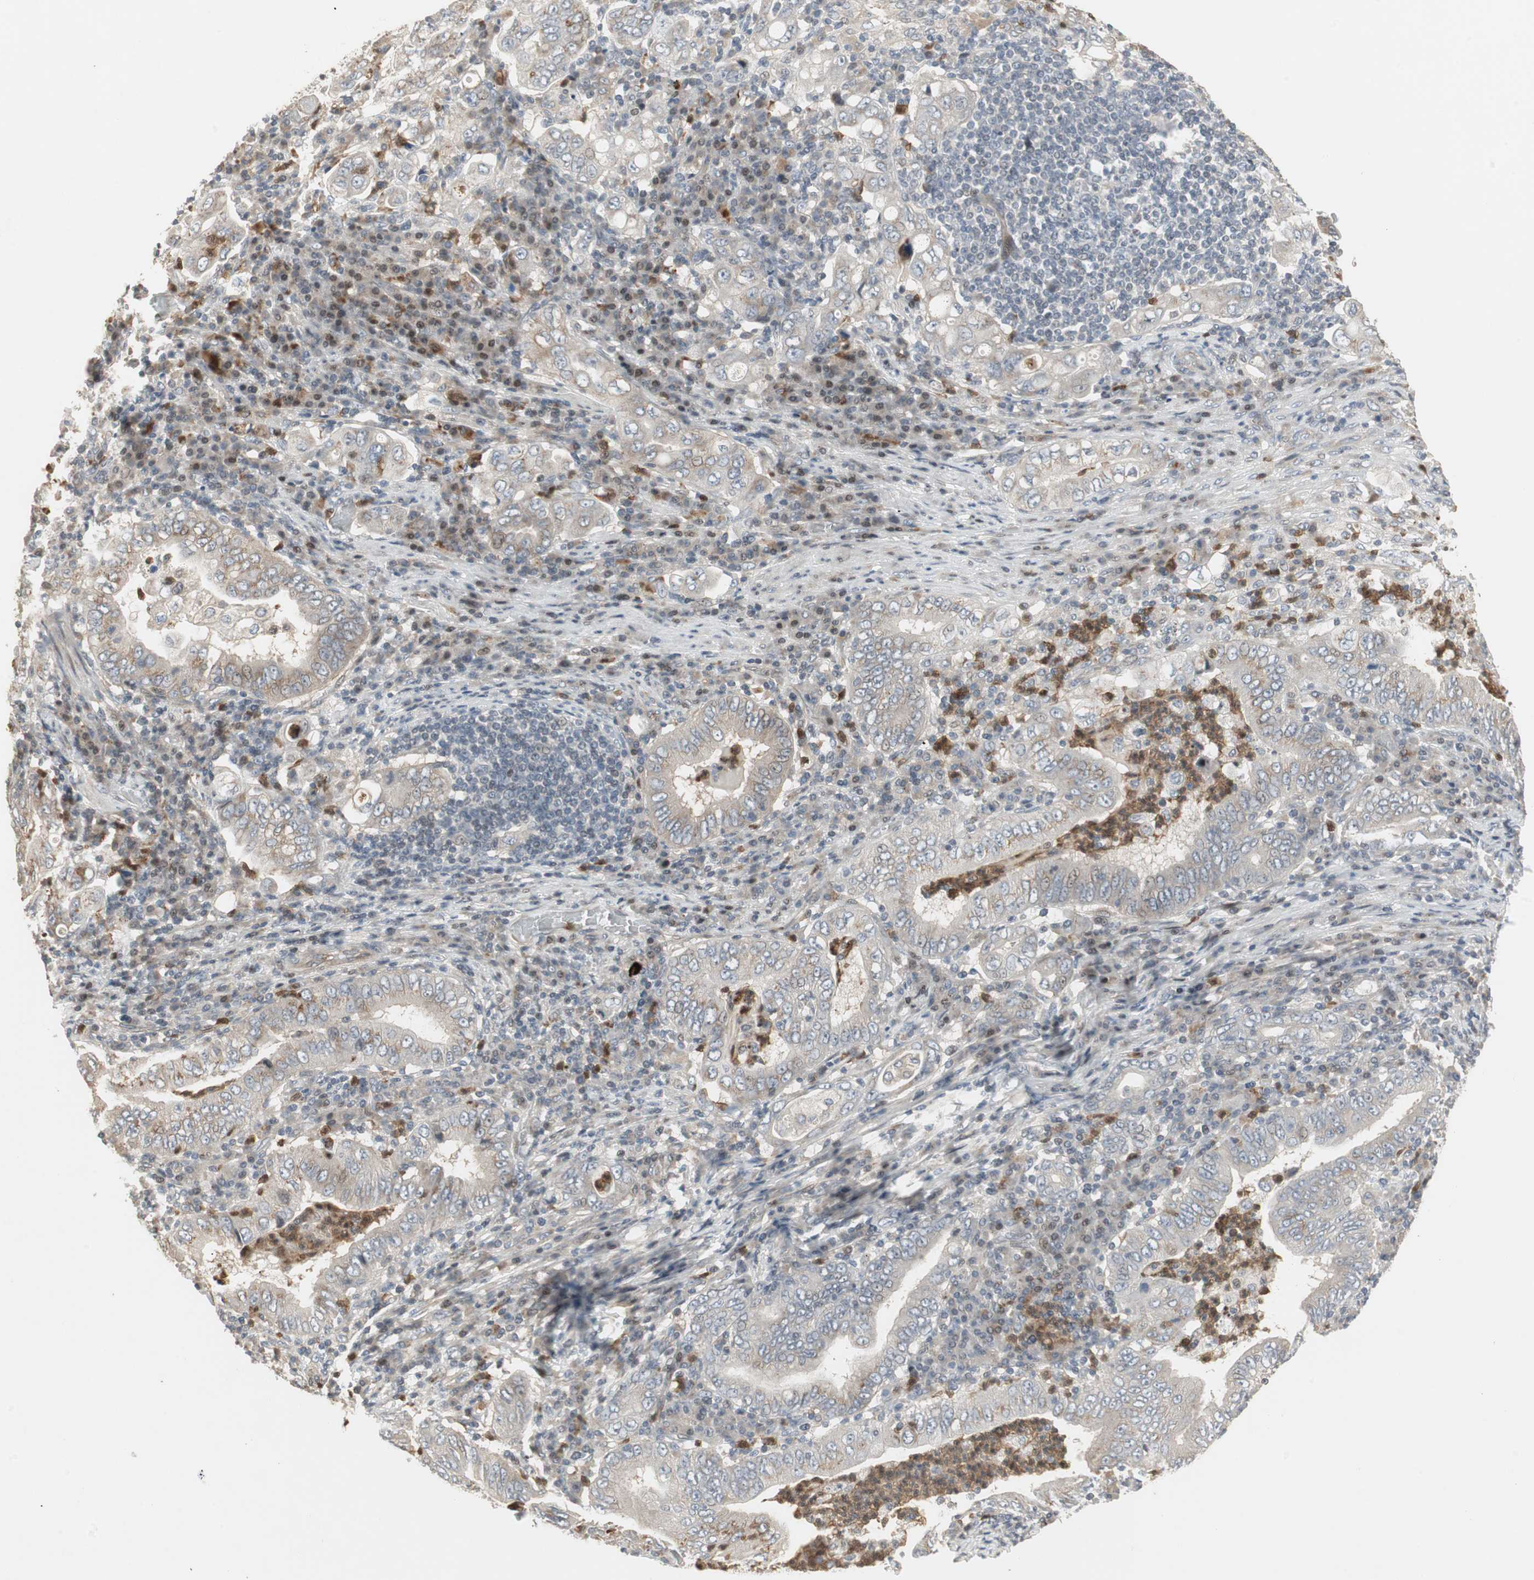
{"staining": {"intensity": "weak", "quantity": "25%-75%", "location": "cytoplasmic/membranous"}, "tissue": "stomach cancer", "cell_type": "Tumor cells", "image_type": "cancer", "snomed": [{"axis": "morphology", "description": "Normal tissue, NOS"}, {"axis": "morphology", "description": "Adenocarcinoma, NOS"}, {"axis": "topography", "description": "Esophagus"}, {"axis": "topography", "description": "Stomach, upper"}, {"axis": "topography", "description": "Peripheral nerve tissue"}], "caption": "Stomach cancer was stained to show a protein in brown. There is low levels of weak cytoplasmic/membranous expression in about 25%-75% of tumor cells.", "gene": "SNX4", "patient": {"sex": "male", "age": 62}}